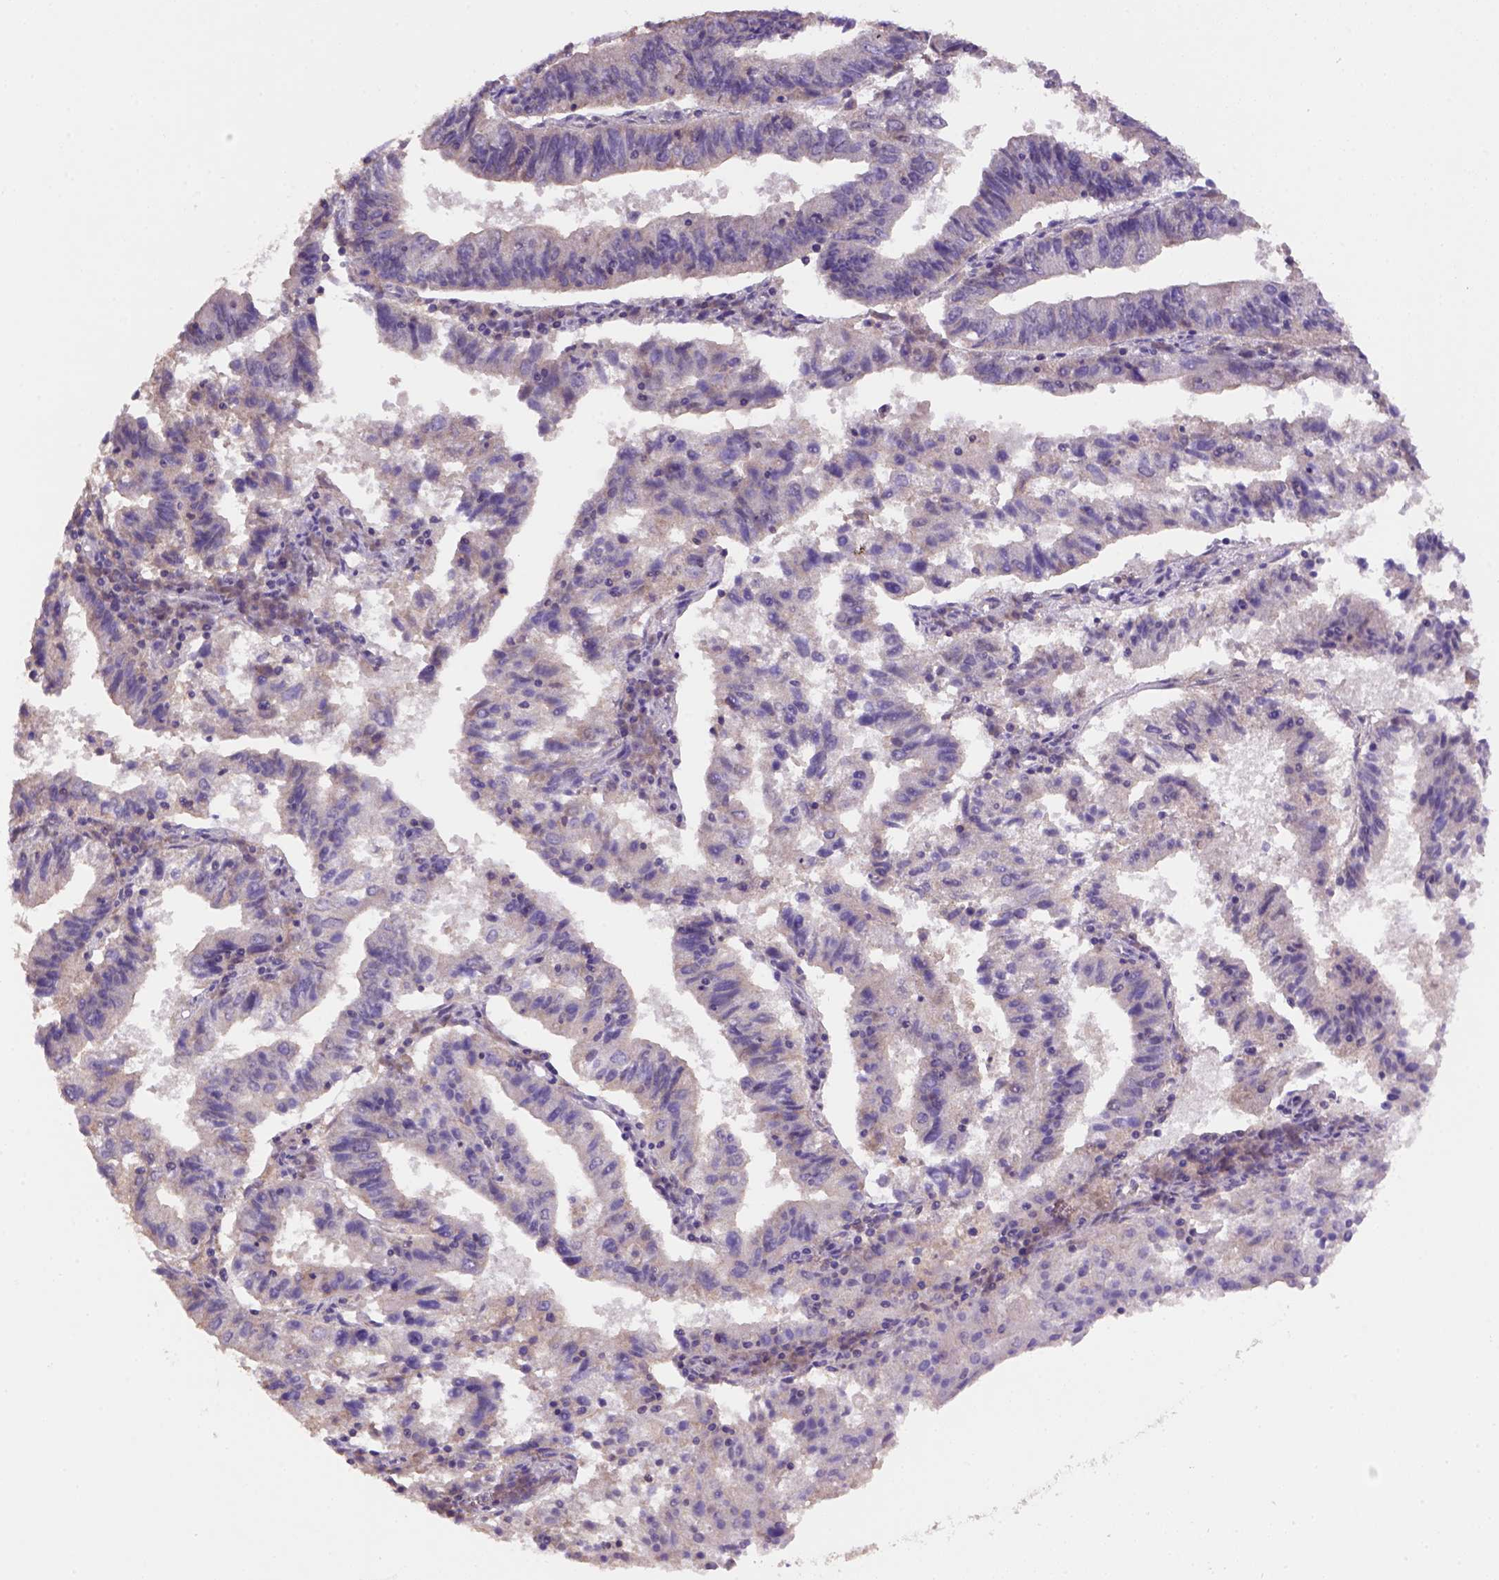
{"staining": {"intensity": "weak", "quantity": "25%-75%", "location": "cytoplasmic/membranous"}, "tissue": "endometrial cancer", "cell_type": "Tumor cells", "image_type": "cancer", "snomed": [{"axis": "morphology", "description": "Adenocarcinoma, NOS"}, {"axis": "topography", "description": "Endometrium"}], "caption": "Human adenocarcinoma (endometrial) stained with a protein marker reveals weak staining in tumor cells.", "gene": "SCML4", "patient": {"sex": "female", "age": 82}}